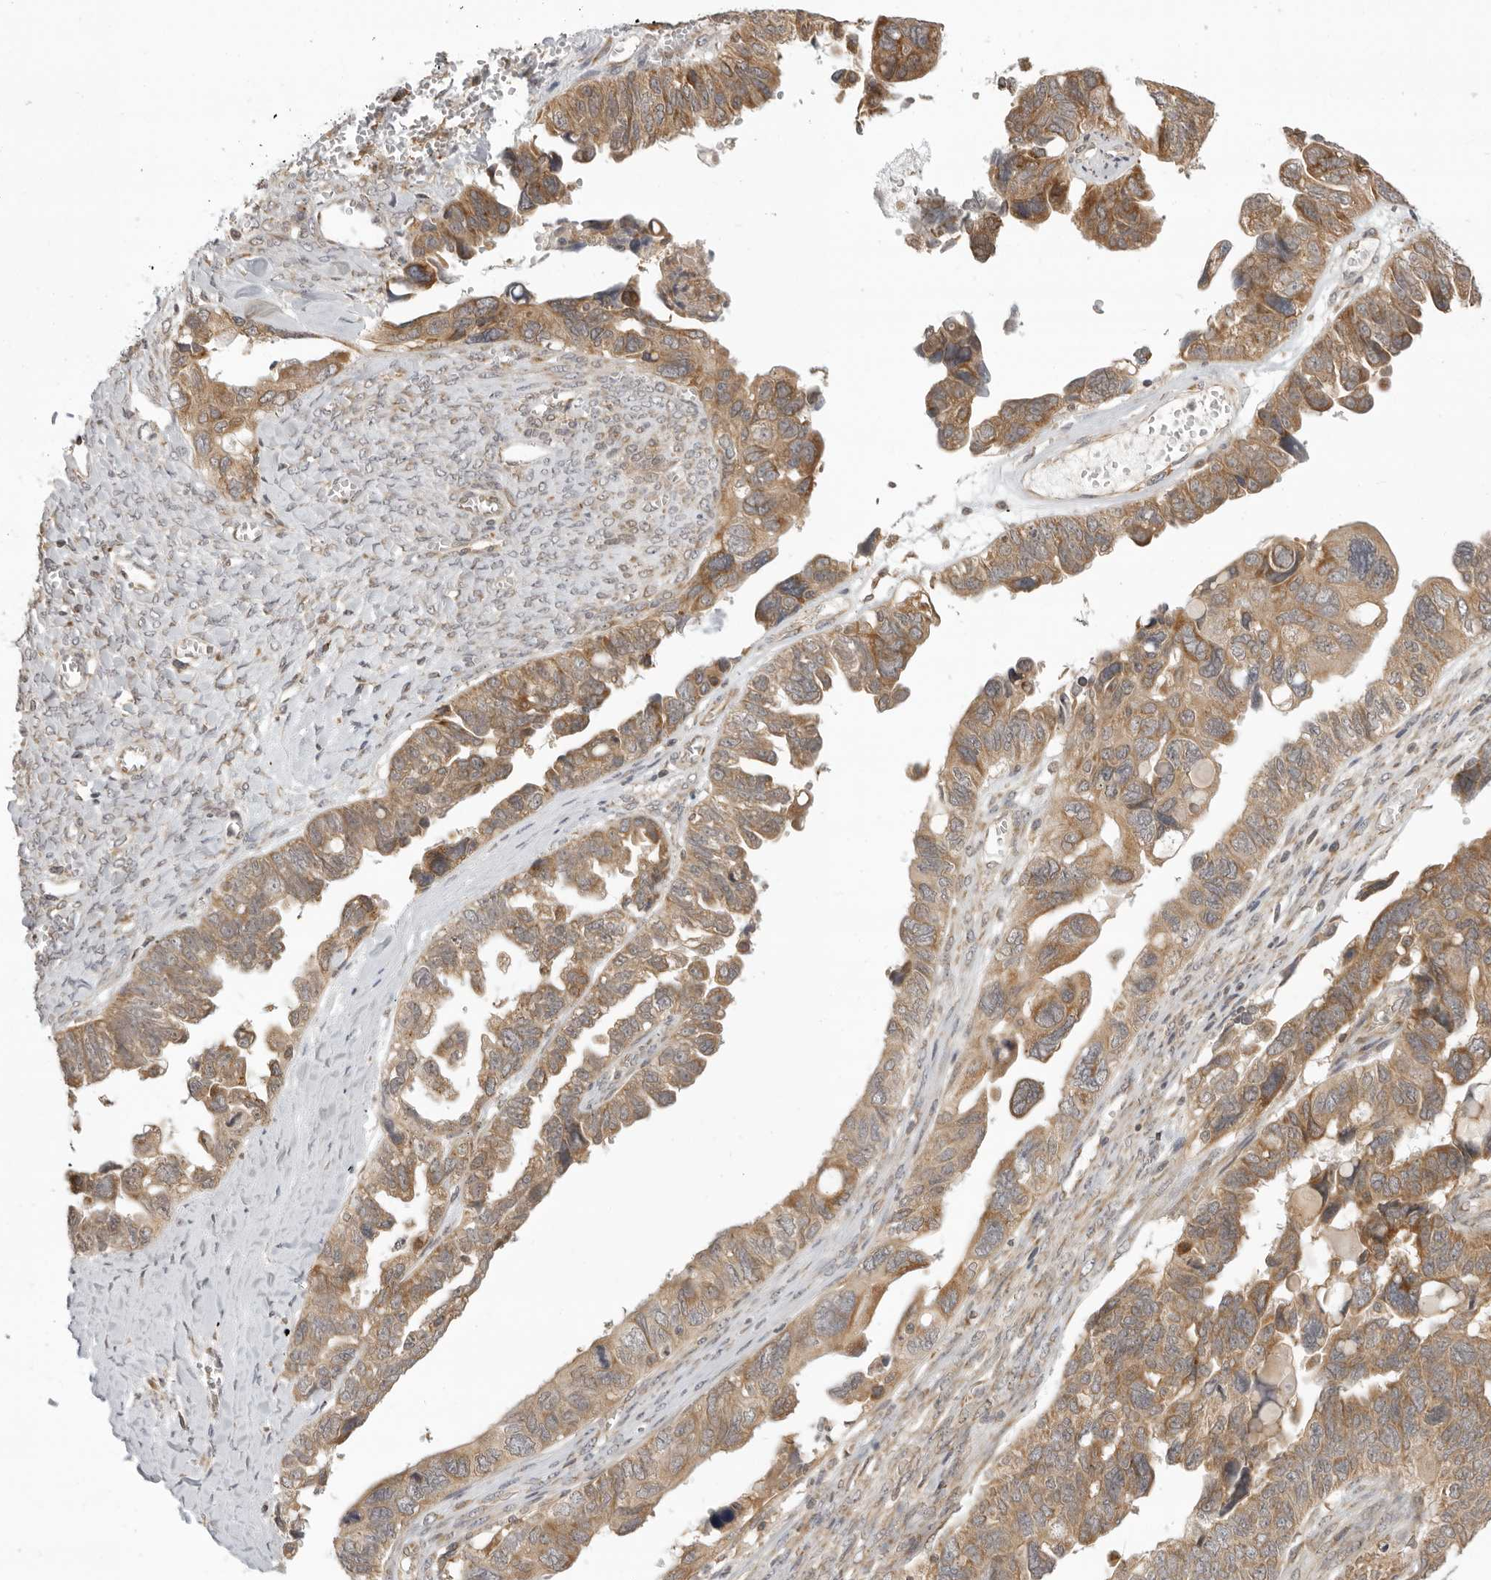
{"staining": {"intensity": "moderate", "quantity": ">75%", "location": "cytoplasmic/membranous"}, "tissue": "ovarian cancer", "cell_type": "Tumor cells", "image_type": "cancer", "snomed": [{"axis": "morphology", "description": "Cystadenocarcinoma, serous, NOS"}, {"axis": "topography", "description": "Ovary"}], "caption": "Protein analysis of ovarian cancer tissue reveals moderate cytoplasmic/membranous expression in about >75% of tumor cells. (DAB IHC, brown staining for protein, blue staining for nuclei).", "gene": "PRRC2A", "patient": {"sex": "female", "age": 79}}